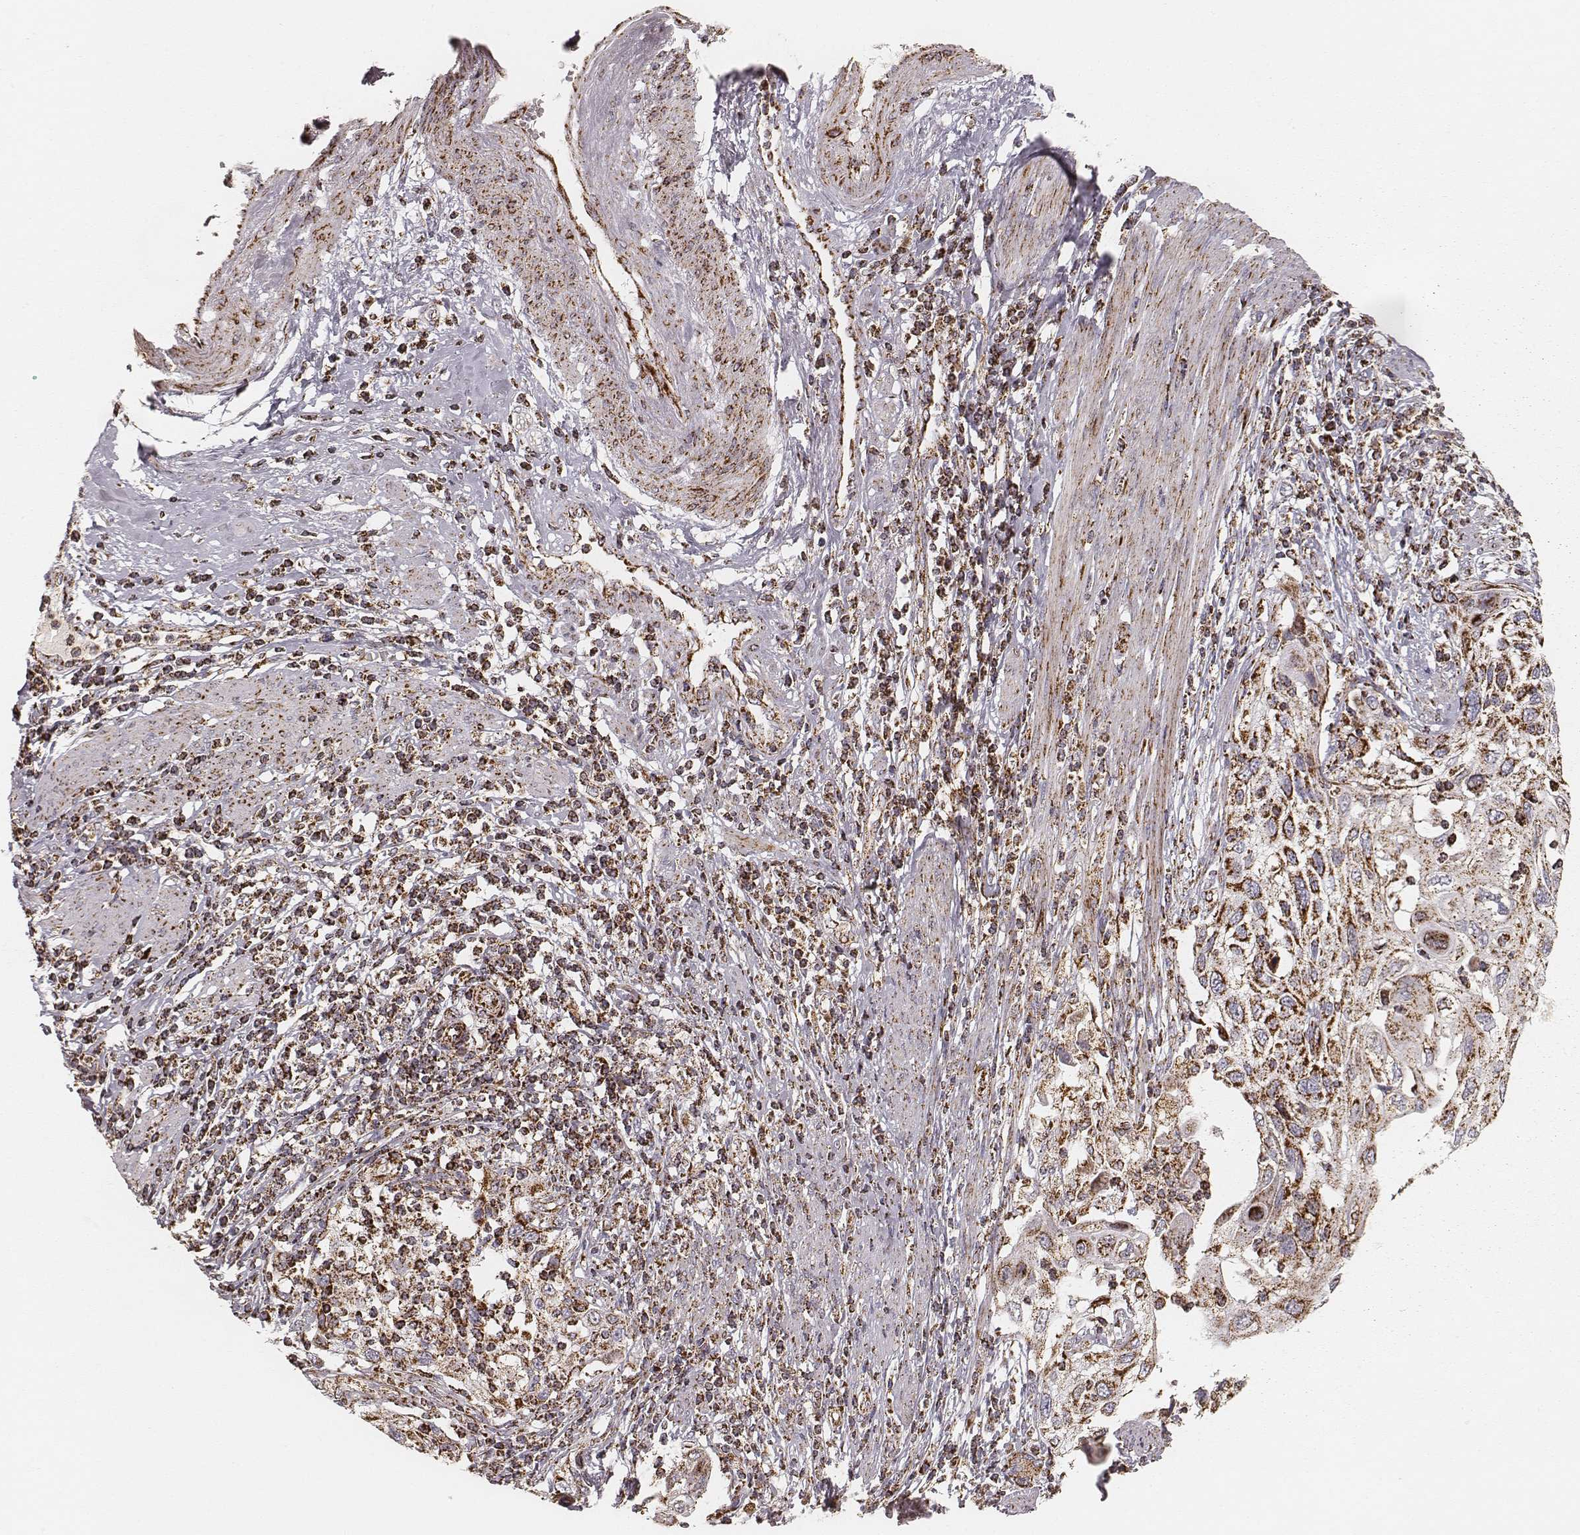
{"staining": {"intensity": "strong", "quantity": ">75%", "location": "nuclear"}, "tissue": "cervical cancer", "cell_type": "Tumor cells", "image_type": "cancer", "snomed": [{"axis": "morphology", "description": "Squamous cell carcinoma, NOS"}, {"axis": "topography", "description": "Cervix"}], "caption": "An image of cervical cancer stained for a protein displays strong nuclear brown staining in tumor cells.", "gene": "CS", "patient": {"sex": "female", "age": 70}}